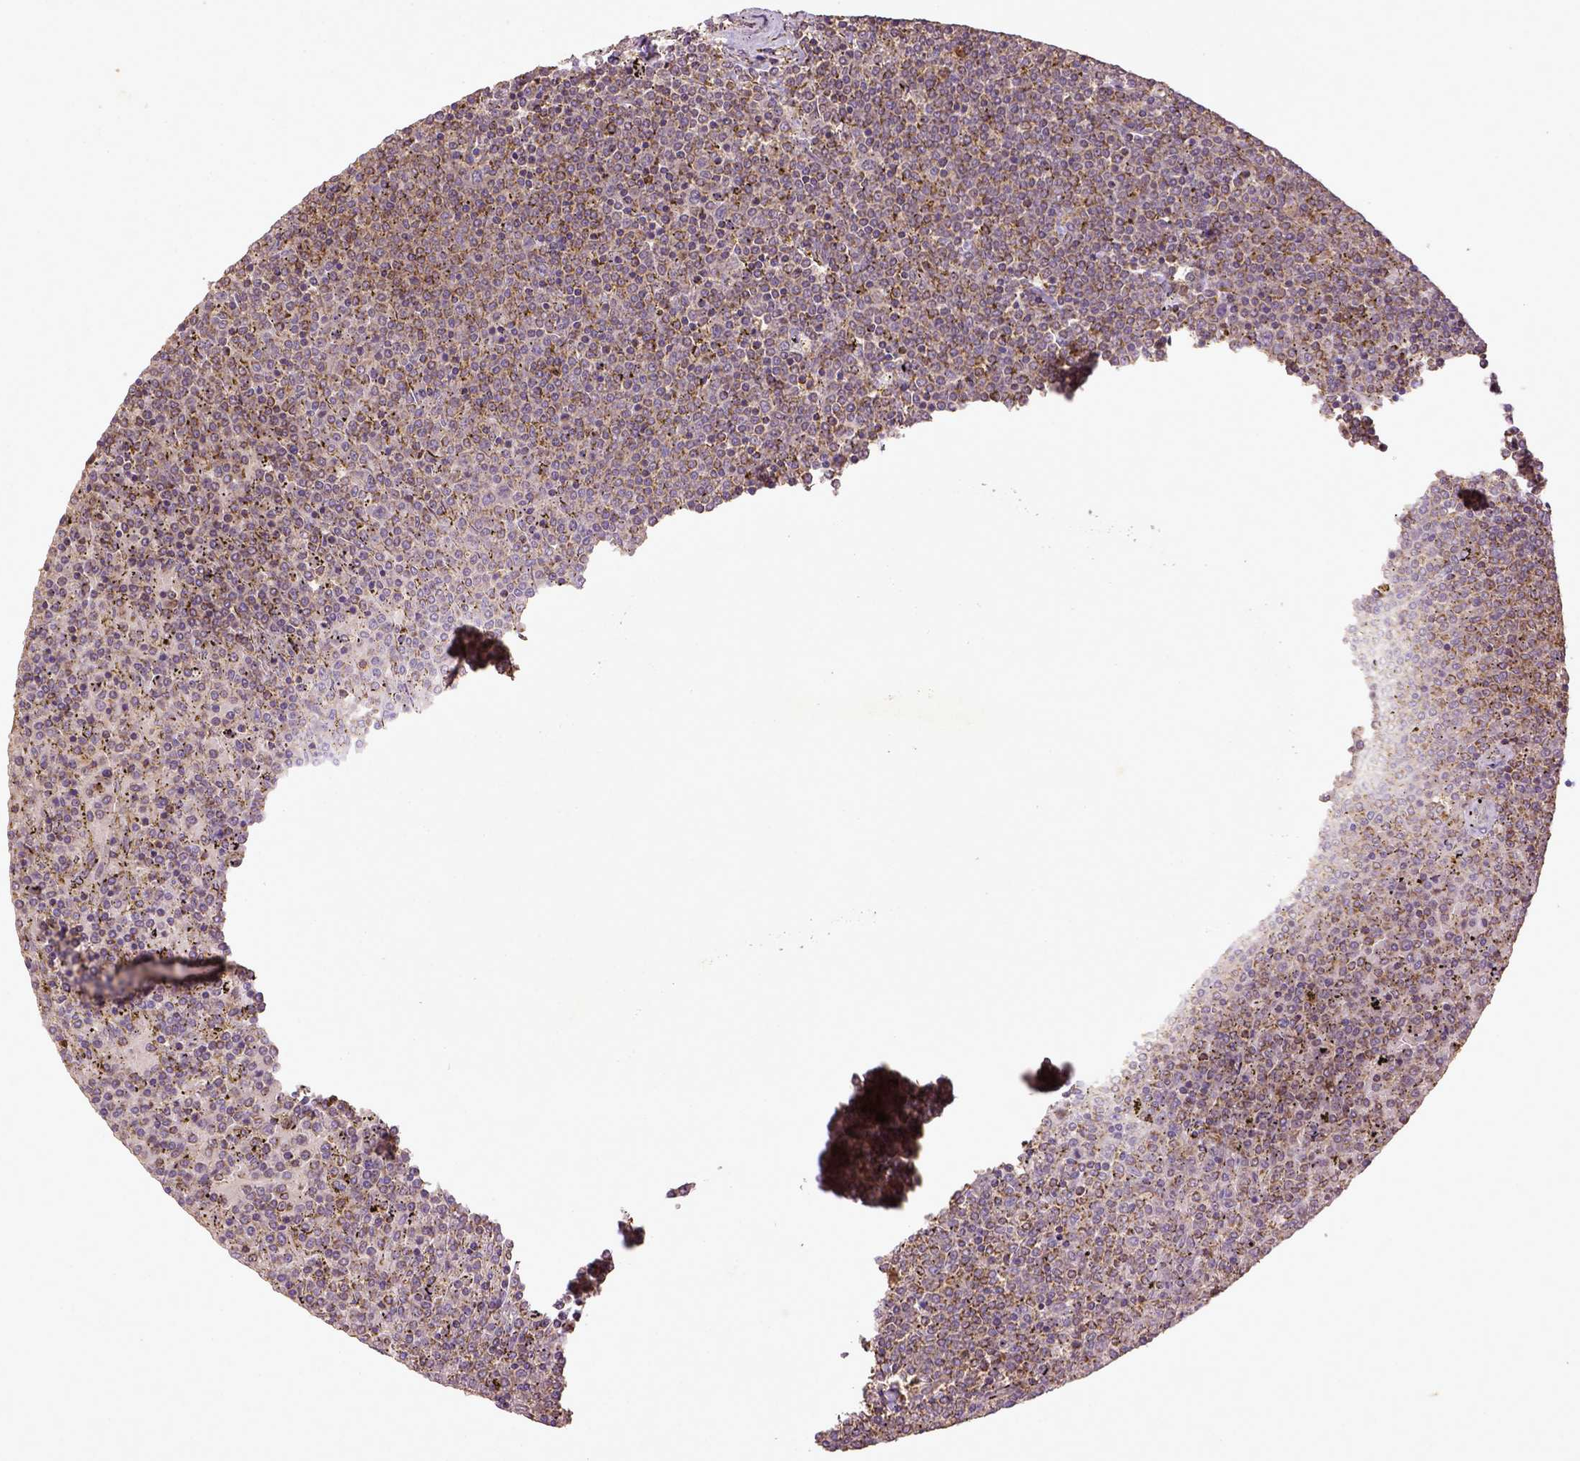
{"staining": {"intensity": "moderate", "quantity": "25%-75%", "location": "cytoplasmic/membranous"}, "tissue": "lymphoma", "cell_type": "Tumor cells", "image_type": "cancer", "snomed": [{"axis": "morphology", "description": "Malignant lymphoma, non-Hodgkin's type, Low grade"}, {"axis": "topography", "description": "Spleen"}], "caption": "Lymphoma stained with DAB (3,3'-diaminobenzidine) IHC displays medium levels of moderate cytoplasmic/membranous expression in about 25%-75% of tumor cells. (brown staining indicates protein expression, while blue staining denotes nuclei).", "gene": "MT-CO1", "patient": {"sex": "female", "age": 77}}